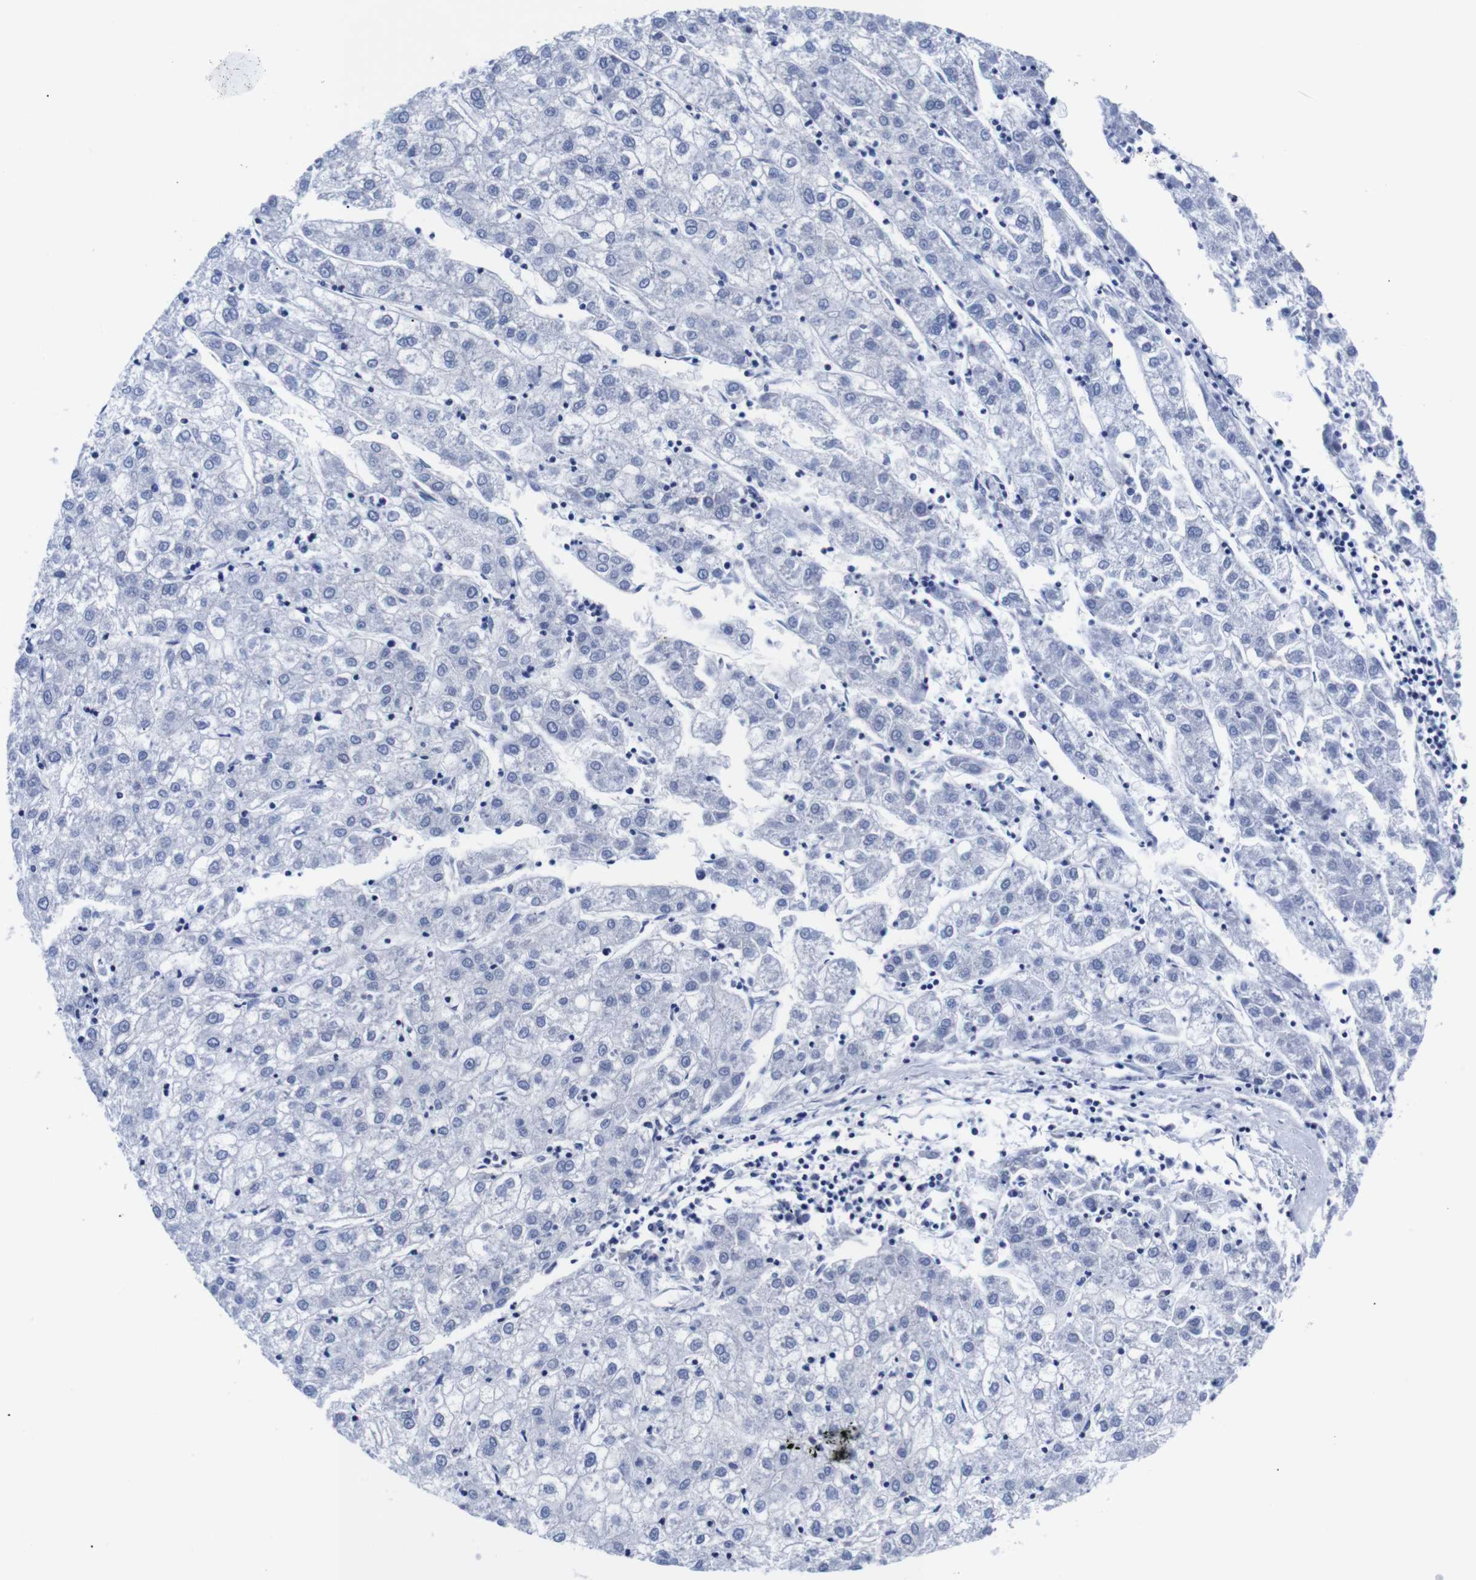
{"staining": {"intensity": "negative", "quantity": "none", "location": "none"}, "tissue": "liver cancer", "cell_type": "Tumor cells", "image_type": "cancer", "snomed": [{"axis": "morphology", "description": "Carcinoma, Hepatocellular, NOS"}, {"axis": "topography", "description": "Liver"}], "caption": "Tumor cells are negative for protein expression in human liver cancer. The staining was performed using DAB (3,3'-diaminobenzidine) to visualize the protein expression in brown, while the nuclei were stained in blue with hematoxylin (Magnification: 20x).", "gene": "CLEC4G", "patient": {"sex": "male", "age": 72}}